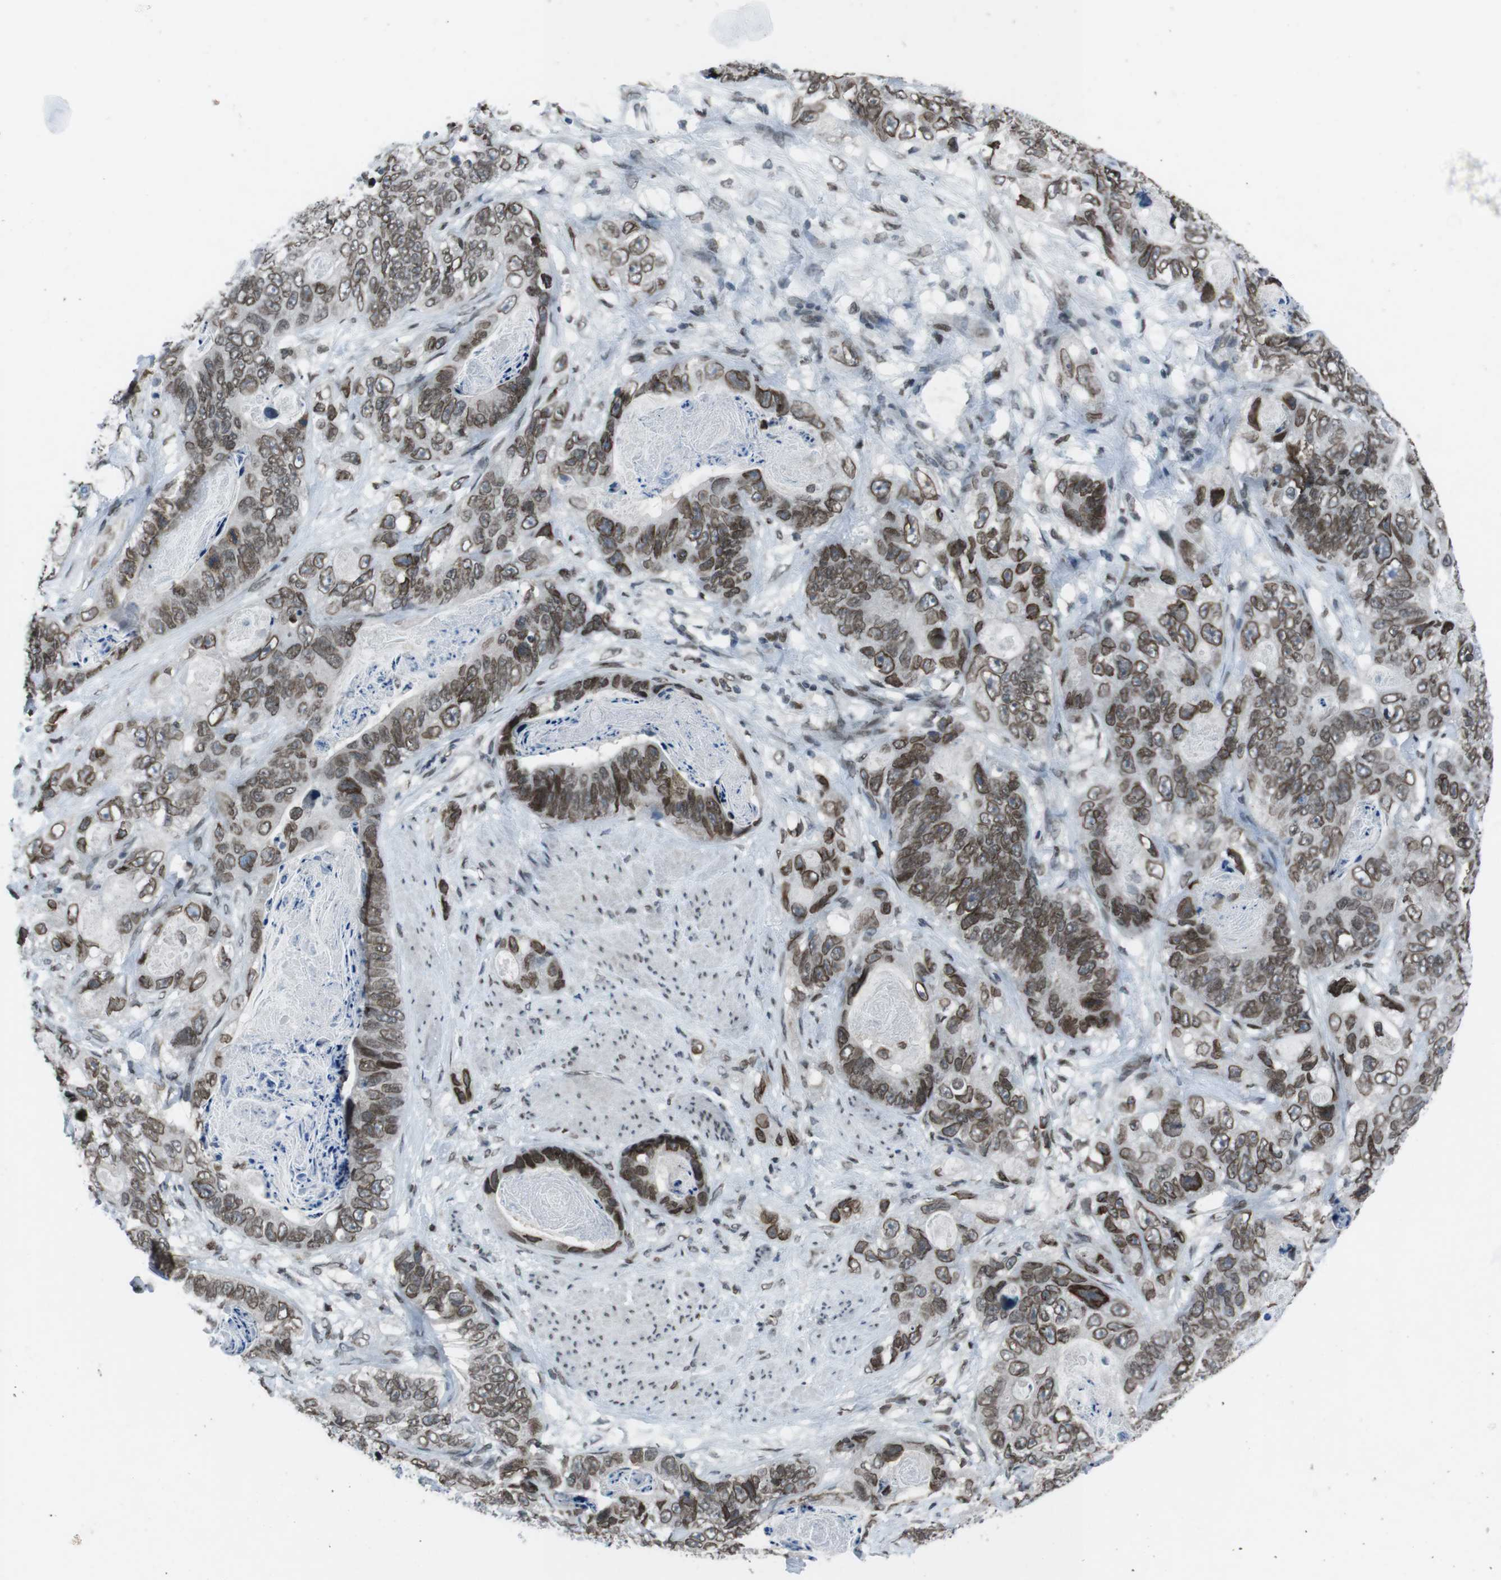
{"staining": {"intensity": "moderate", "quantity": ">75%", "location": "cytoplasmic/membranous,nuclear"}, "tissue": "stomach cancer", "cell_type": "Tumor cells", "image_type": "cancer", "snomed": [{"axis": "morphology", "description": "Adenocarcinoma, NOS"}, {"axis": "topography", "description": "Stomach"}], "caption": "Stomach cancer (adenocarcinoma) stained with a protein marker demonstrates moderate staining in tumor cells.", "gene": "MAD1L1", "patient": {"sex": "female", "age": 89}}